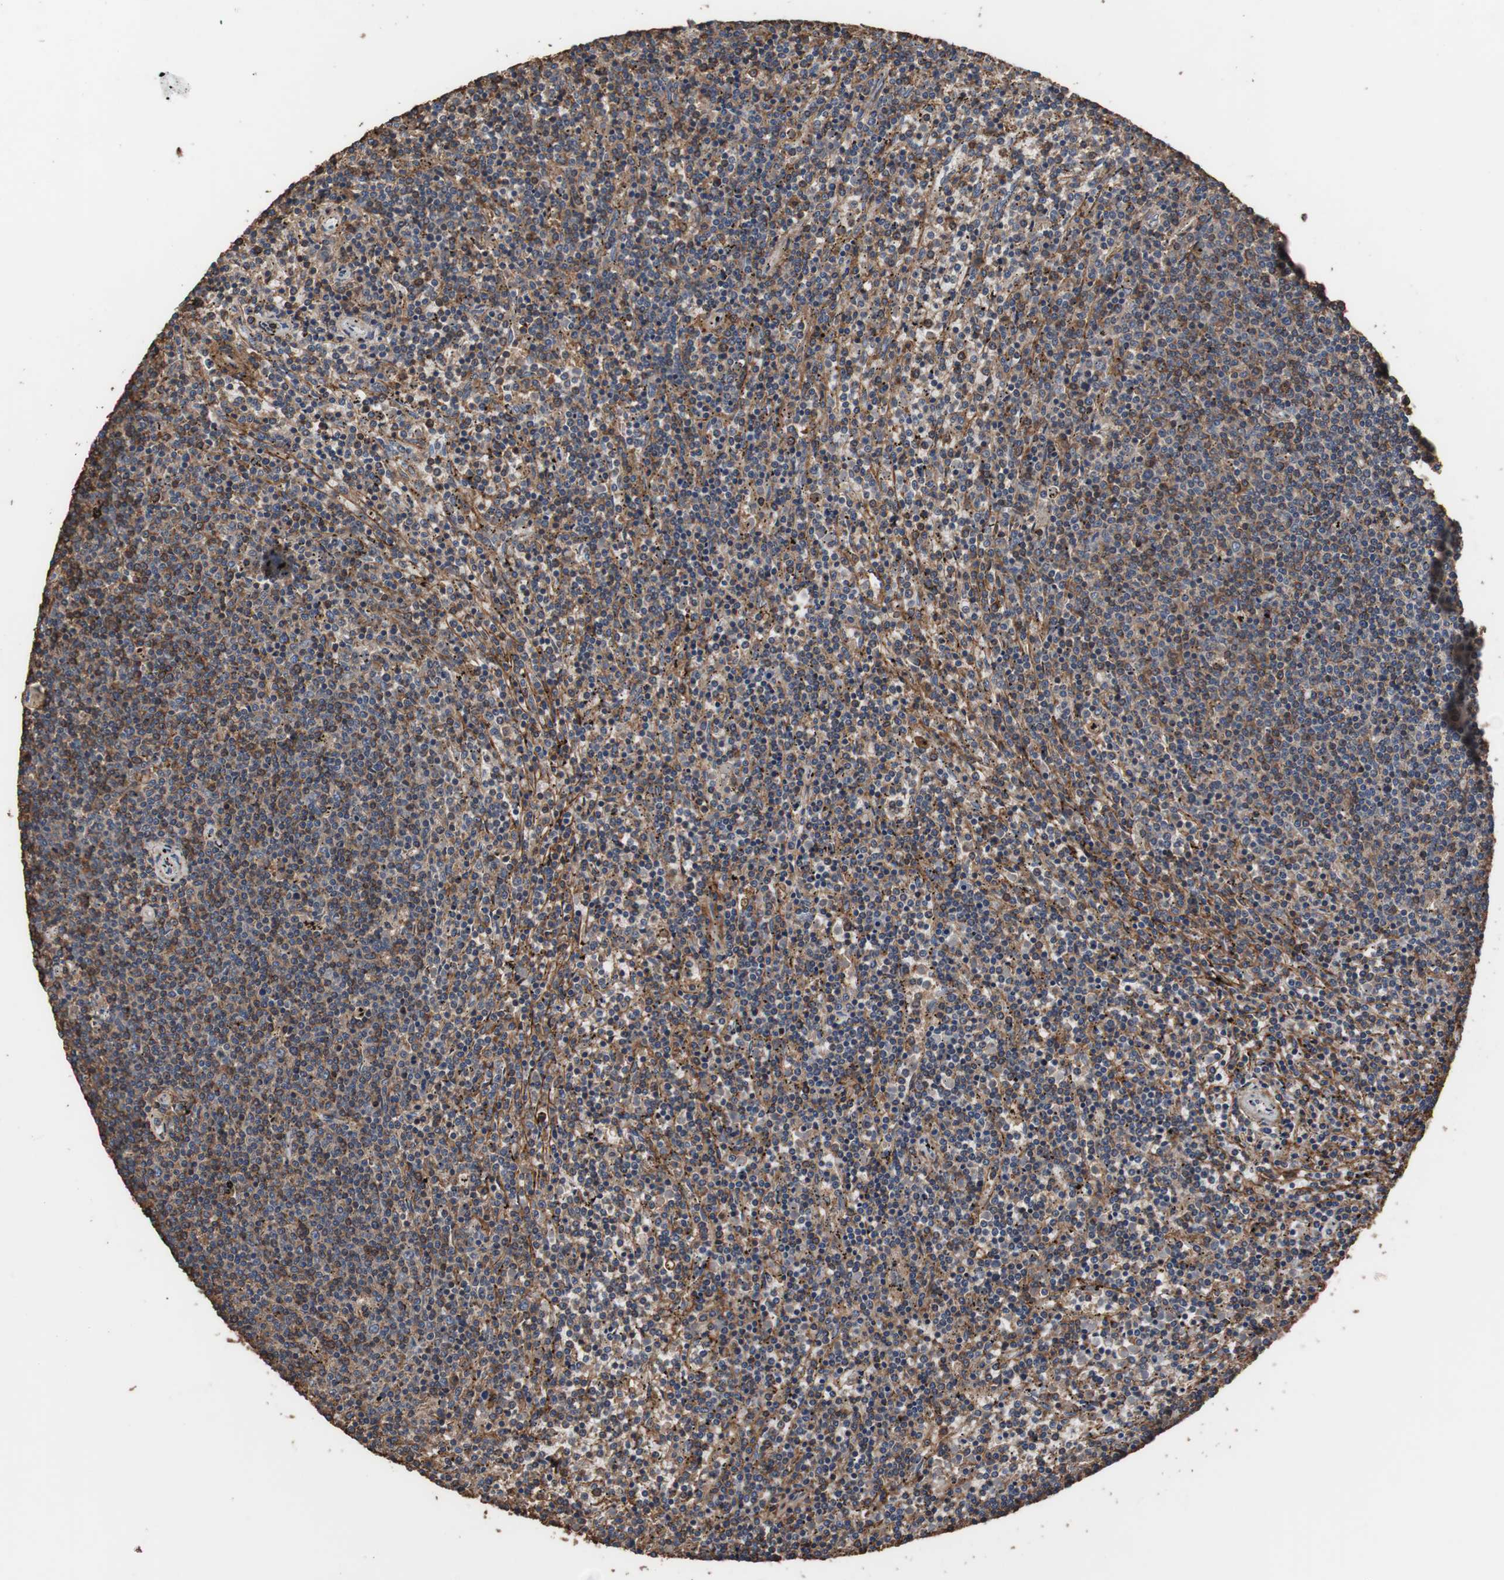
{"staining": {"intensity": "moderate", "quantity": "<25%", "location": "cytoplasmic/membranous"}, "tissue": "lymphoma", "cell_type": "Tumor cells", "image_type": "cancer", "snomed": [{"axis": "morphology", "description": "Malignant lymphoma, non-Hodgkin's type, Low grade"}, {"axis": "topography", "description": "Spleen"}], "caption": "Protein expression analysis of human malignant lymphoma, non-Hodgkin's type (low-grade) reveals moderate cytoplasmic/membranous expression in about <25% of tumor cells.", "gene": "COL6A2", "patient": {"sex": "female", "age": 50}}